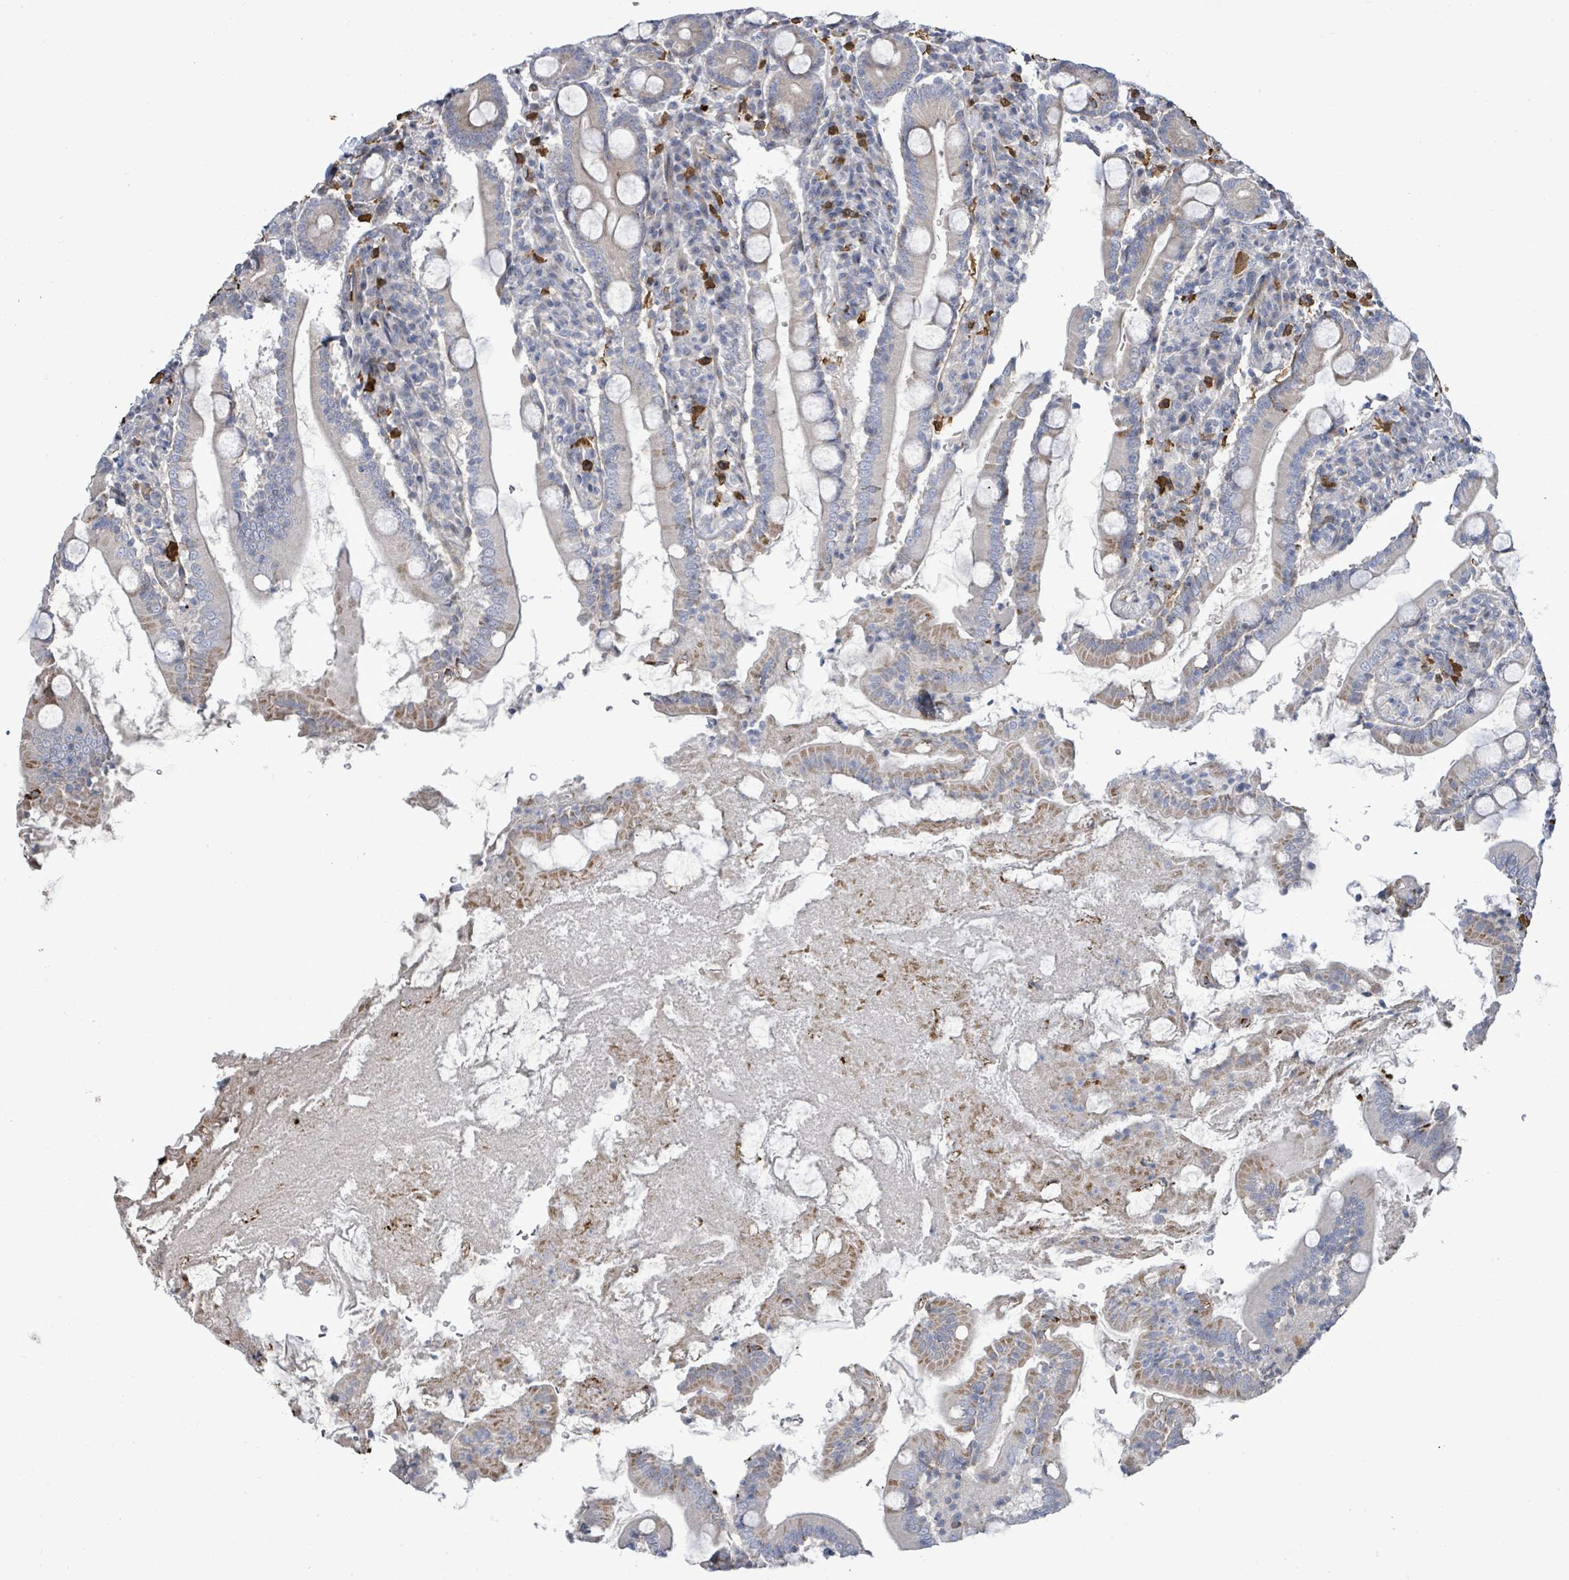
{"staining": {"intensity": "weak", "quantity": "25%-75%", "location": "cytoplasmic/membranous"}, "tissue": "duodenum", "cell_type": "Glandular cells", "image_type": "normal", "snomed": [{"axis": "morphology", "description": "Normal tissue, NOS"}, {"axis": "topography", "description": "Duodenum"}], "caption": "Immunohistochemical staining of benign human duodenum demonstrates 25%-75% levels of weak cytoplasmic/membranous protein positivity in approximately 25%-75% of glandular cells. (Stains: DAB in brown, nuclei in blue, Microscopy: brightfield microscopy at high magnification).", "gene": "FAM210A", "patient": {"sex": "male", "age": 35}}